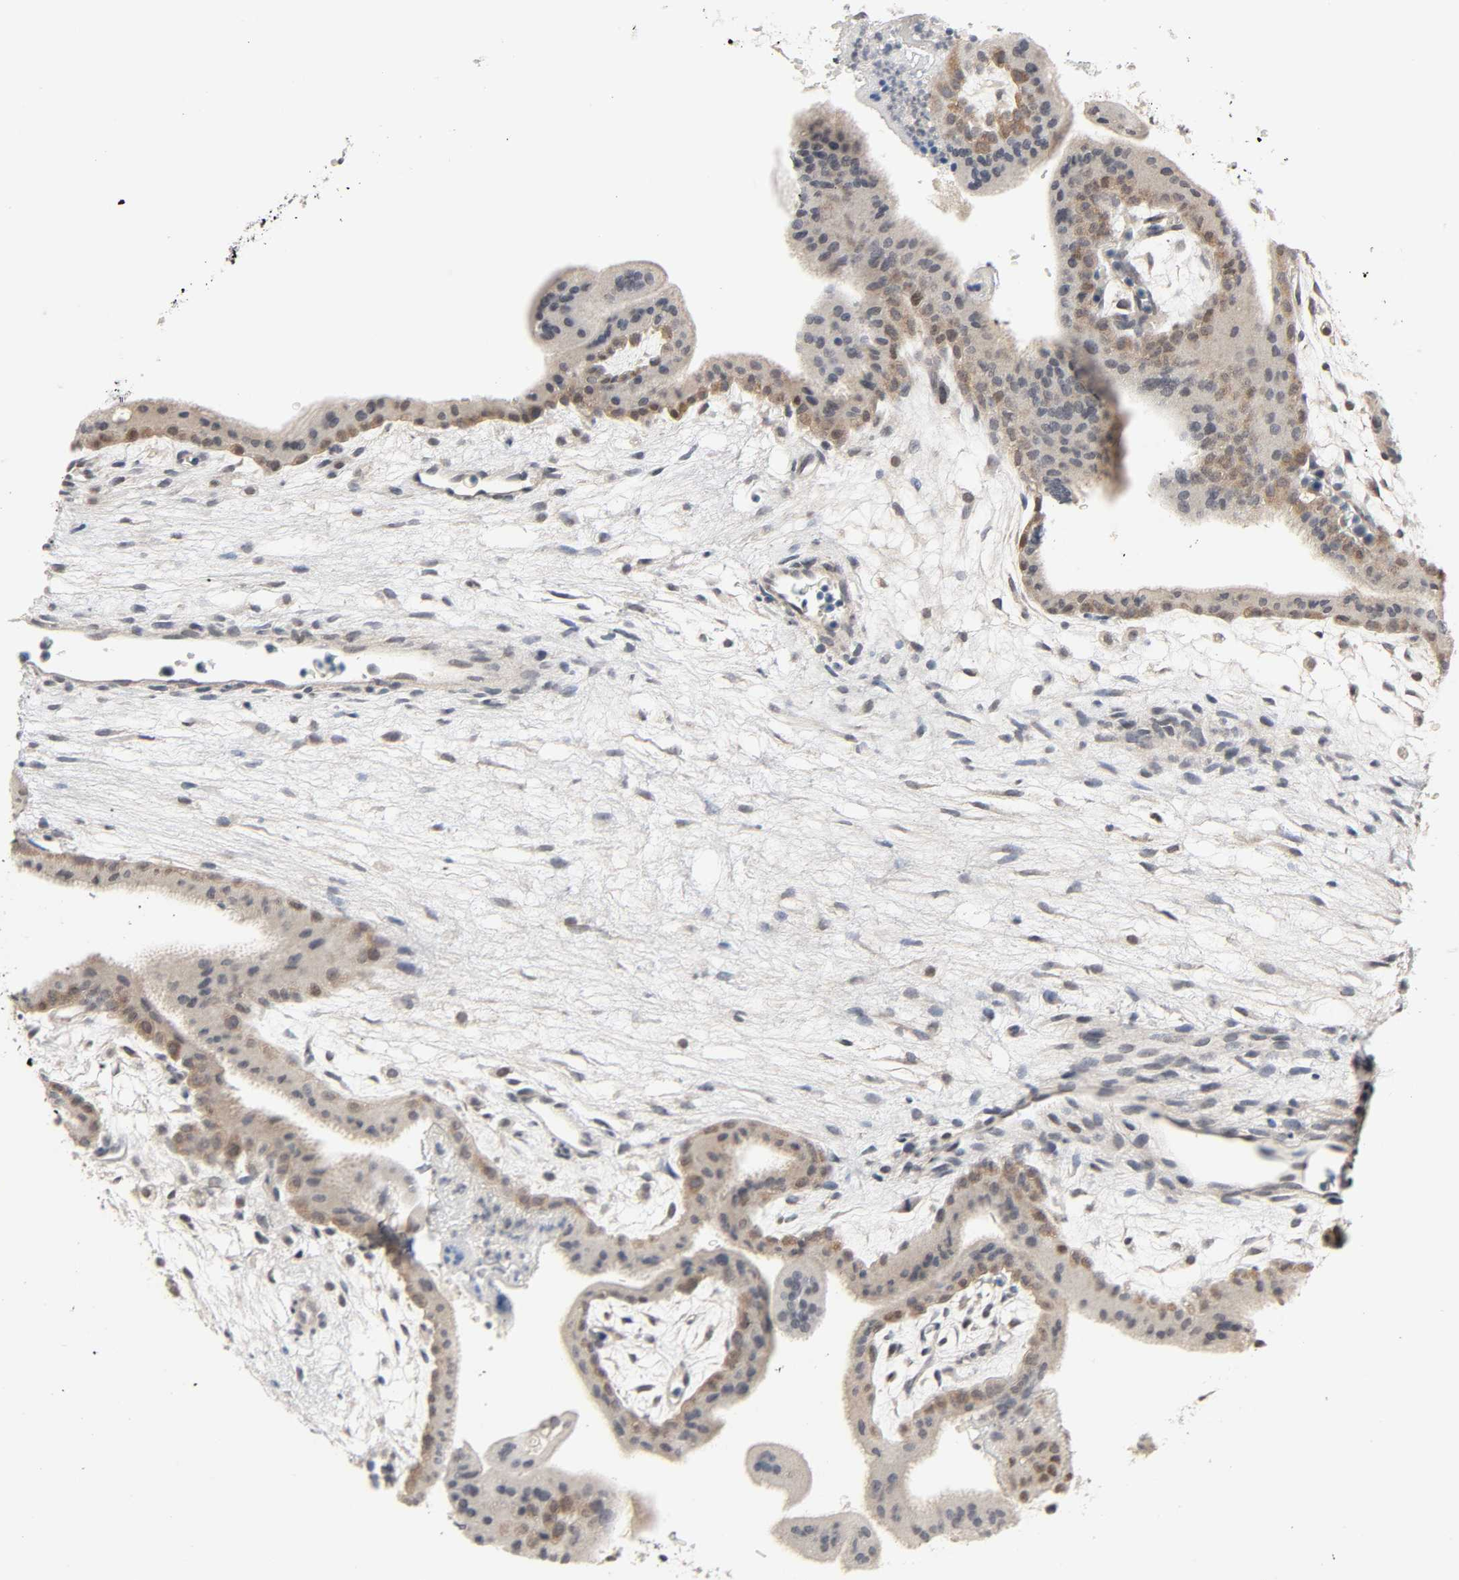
{"staining": {"intensity": "weak", "quantity": "25%-75%", "location": "cytoplasmic/membranous,nuclear"}, "tissue": "placenta", "cell_type": "Decidual cells", "image_type": "normal", "snomed": [{"axis": "morphology", "description": "Normal tissue, NOS"}, {"axis": "topography", "description": "Placenta"}], "caption": "Immunohistochemistry (IHC) of normal placenta demonstrates low levels of weak cytoplasmic/membranous,nuclear expression in about 25%-75% of decidual cells.", "gene": "MAPKAPK5", "patient": {"sex": "female", "age": 35}}